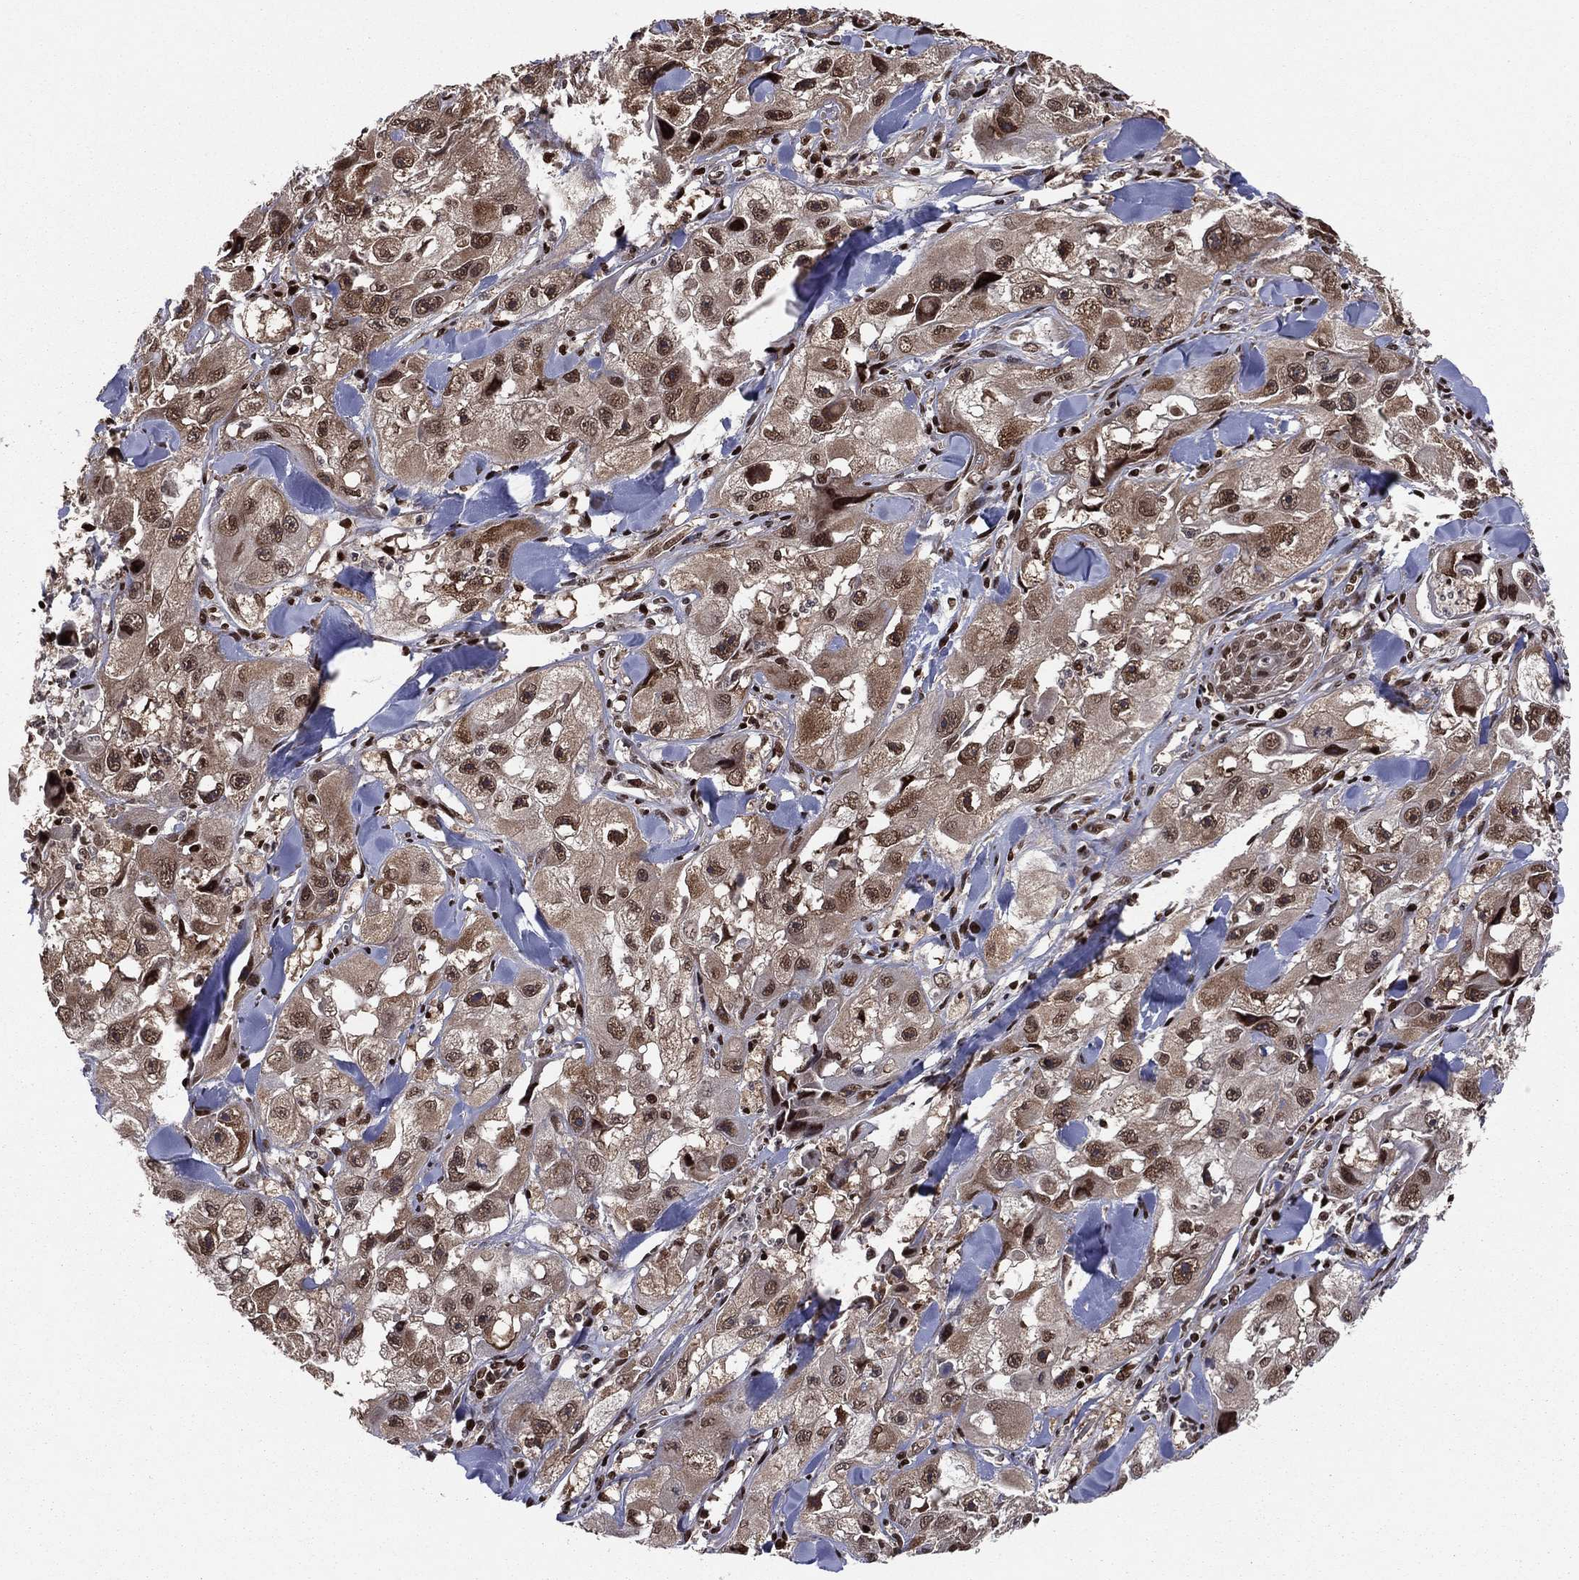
{"staining": {"intensity": "strong", "quantity": "25%-75%", "location": "cytoplasmic/membranous,nuclear"}, "tissue": "skin cancer", "cell_type": "Tumor cells", "image_type": "cancer", "snomed": [{"axis": "morphology", "description": "Squamous cell carcinoma, NOS"}, {"axis": "topography", "description": "Skin"}, {"axis": "topography", "description": "Subcutis"}], "caption": "Skin cancer stained for a protein (brown) reveals strong cytoplasmic/membranous and nuclear positive expression in about 25%-75% of tumor cells.", "gene": "PSMA1", "patient": {"sex": "male", "age": 73}}